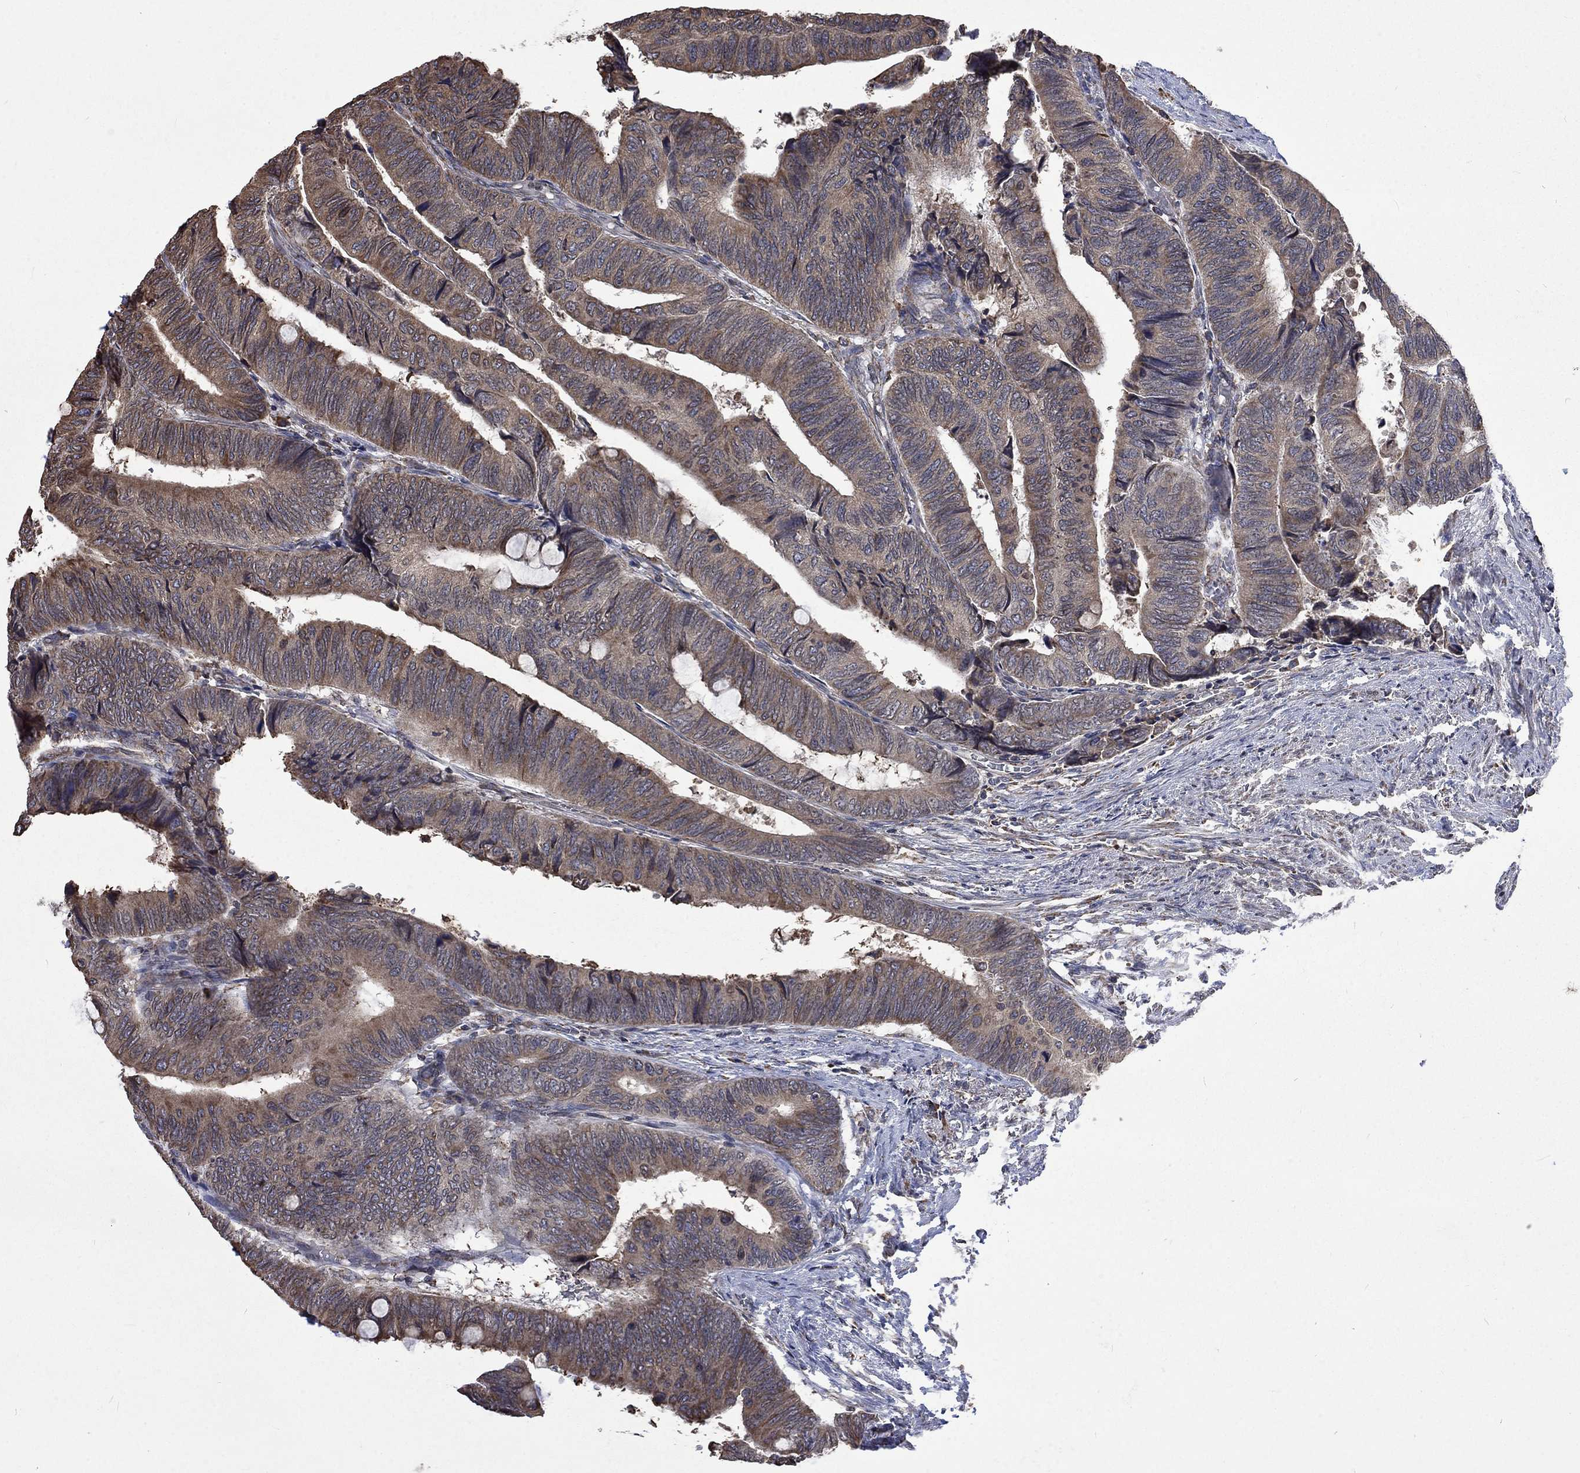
{"staining": {"intensity": "weak", "quantity": "25%-75%", "location": "cytoplasmic/membranous"}, "tissue": "colorectal cancer", "cell_type": "Tumor cells", "image_type": "cancer", "snomed": [{"axis": "morphology", "description": "Normal tissue, NOS"}, {"axis": "morphology", "description": "Adenocarcinoma, NOS"}, {"axis": "topography", "description": "Rectum"}, {"axis": "topography", "description": "Peripheral nerve tissue"}], "caption": "Colorectal cancer (adenocarcinoma) was stained to show a protein in brown. There is low levels of weak cytoplasmic/membranous expression in about 25%-75% of tumor cells. The protein of interest is stained brown, and the nuclei are stained in blue (DAB IHC with brightfield microscopy, high magnification).", "gene": "ESRRA", "patient": {"sex": "male", "age": 92}}